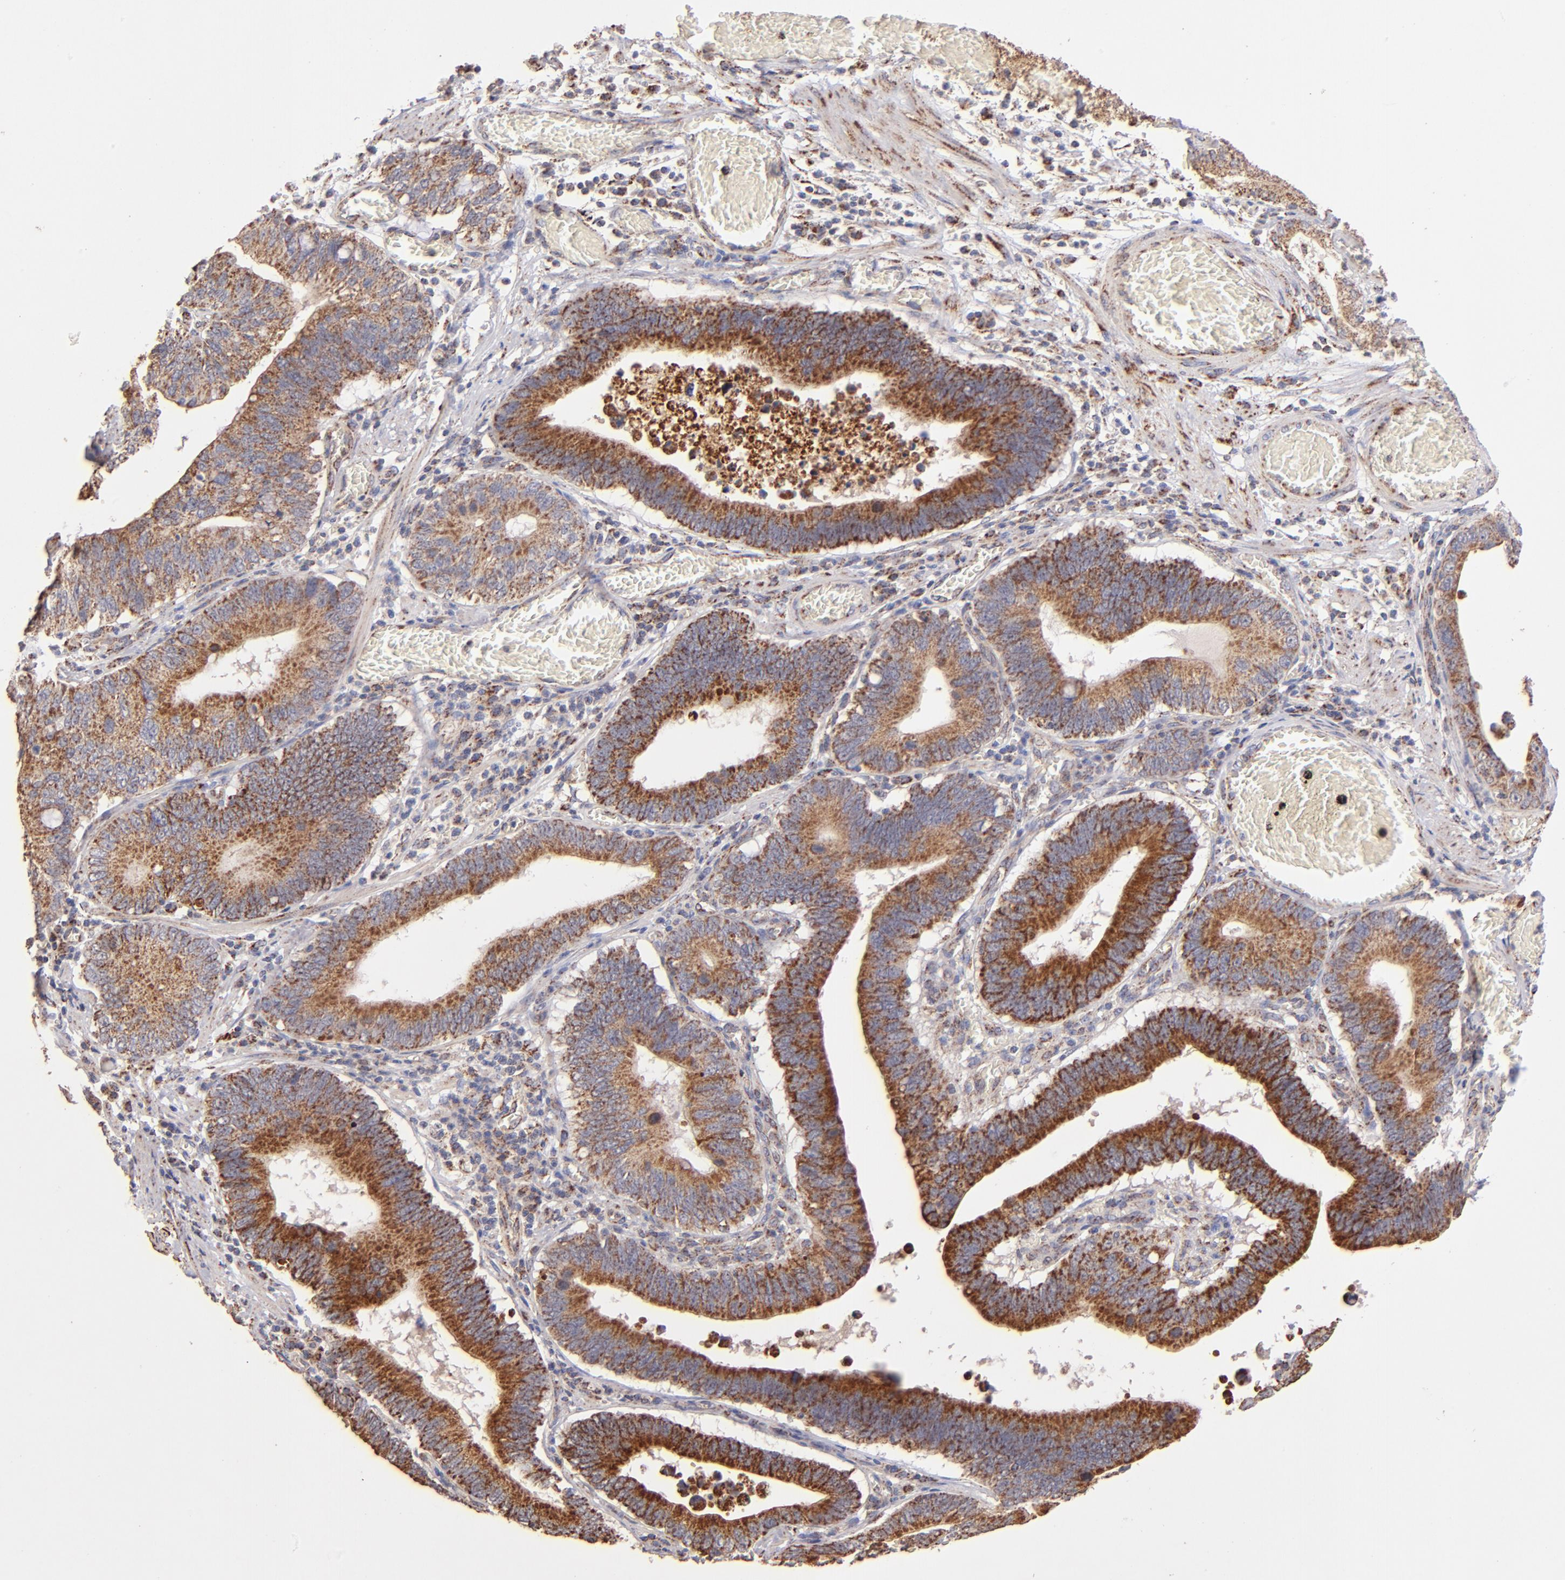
{"staining": {"intensity": "moderate", "quantity": ">75%", "location": "cytoplasmic/membranous"}, "tissue": "stomach cancer", "cell_type": "Tumor cells", "image_type": "cancer", "snomed": [{"axis": "morphology", "description": "Adenocarcinoma, NOS"}, {"axis": "topography", "description": "Stomach"}, {"axis": "topography", "description": "Gastric cardia"}], "caption": "A brown stain labels moderate cytoplasmic/membranous positivity of a protein in human stomach cancer tumor cells.", "gene": "DLST", "patient": {"sex": "male", "age": 59}}